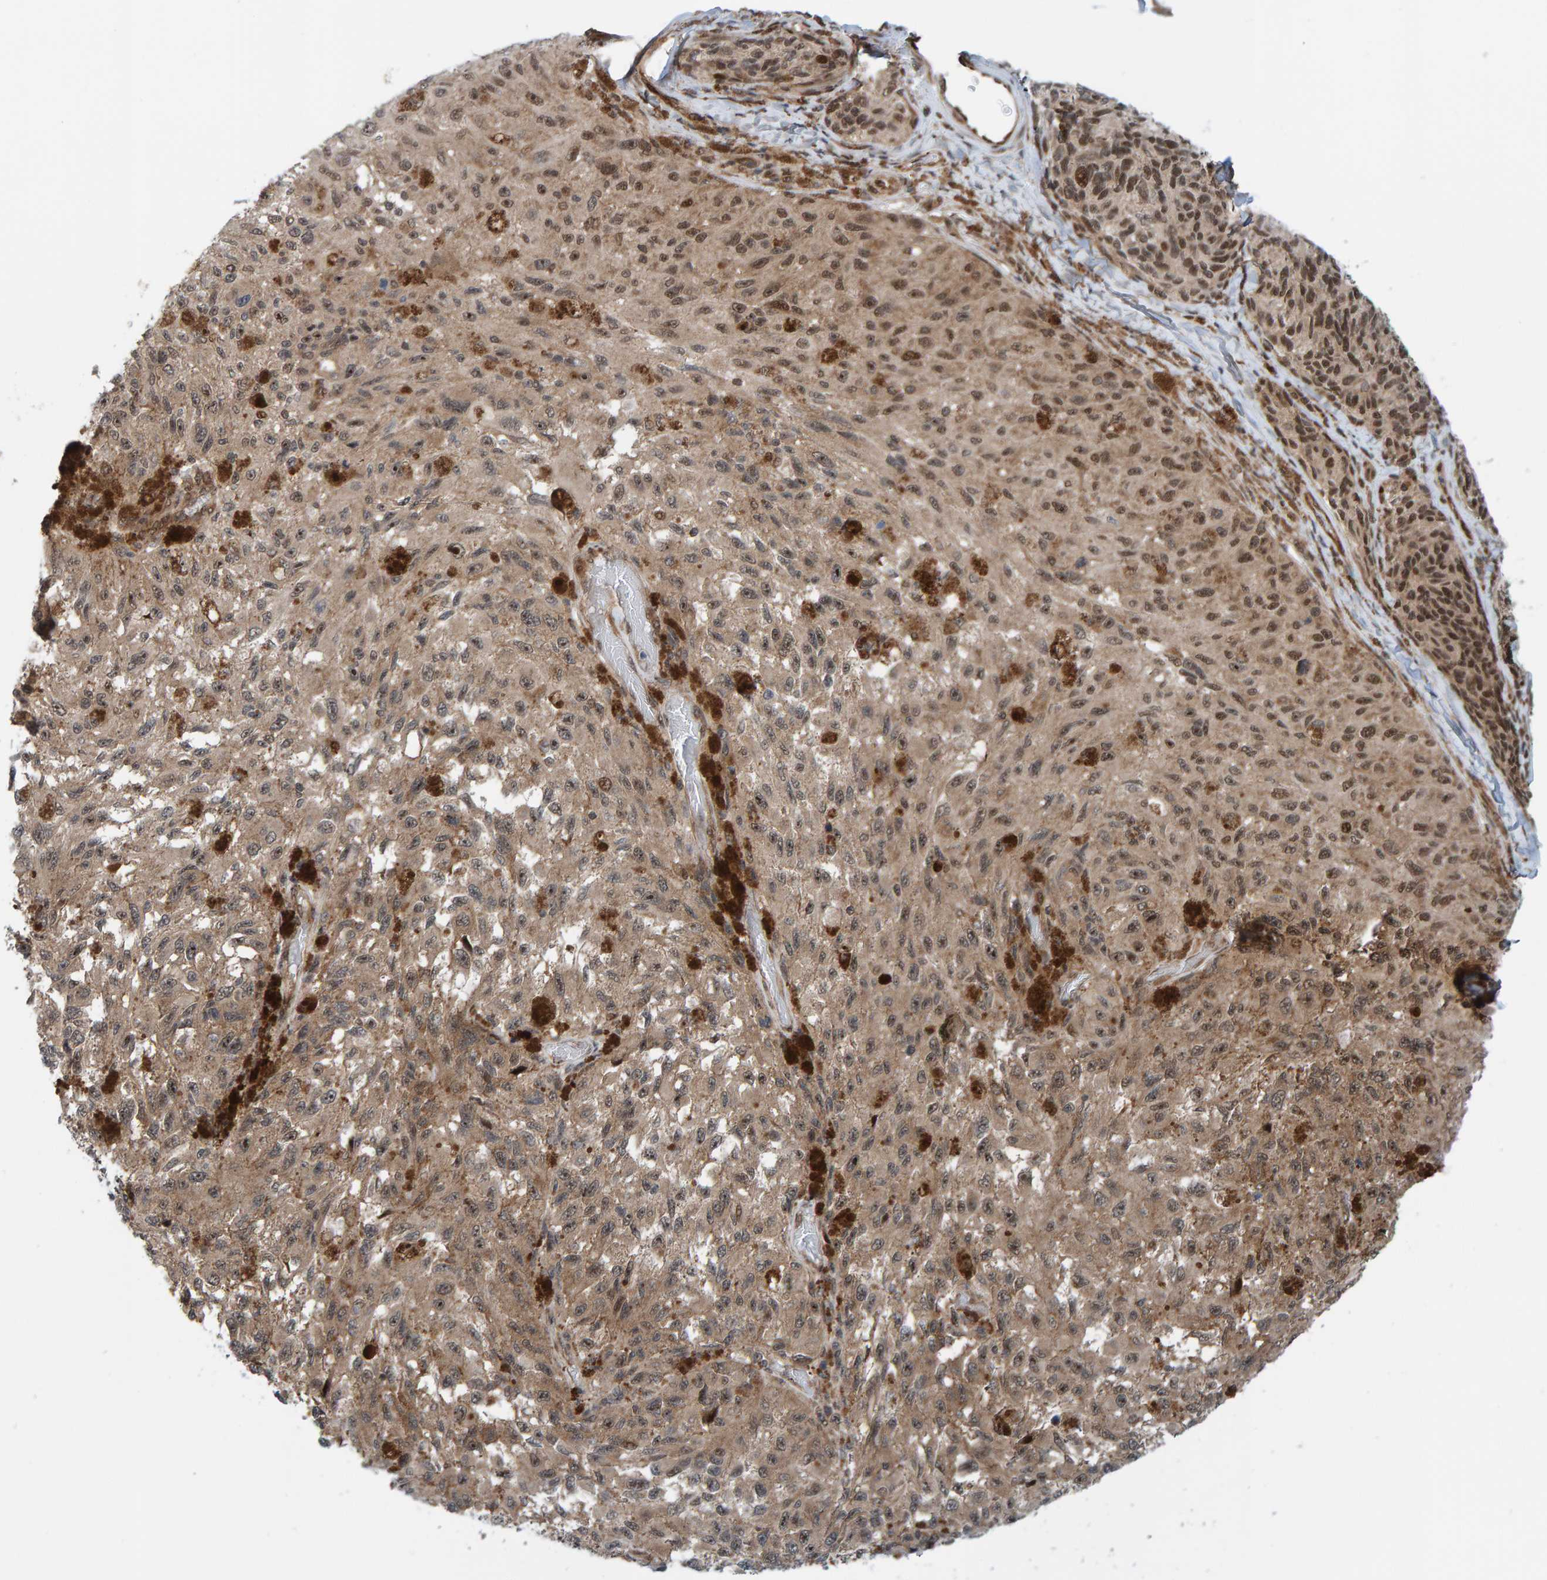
{"staining": {"intensity": "moderate", "quantity": ">75%", "location": "cytoplasmic/membranous,nuclear"}, "tissue": "melanoma", "cell_type": "Tumor cells", "image_type": "cancer", "snomed": [{"axis": "morphology", "description": "Malignant melanoma, NOS"}, {"axis": "topography", "description": "Skin"}], "caption": "The immunohistochemical stain shows moderate cytoplasmic/membranous and nuclear staining in tumor cells of melanoma tissue. (brown staining indicates protein expression, while blue staining denotes nuclei).", "gene": "ZNF366", "patient": {"sex": "female", "age": 73}}